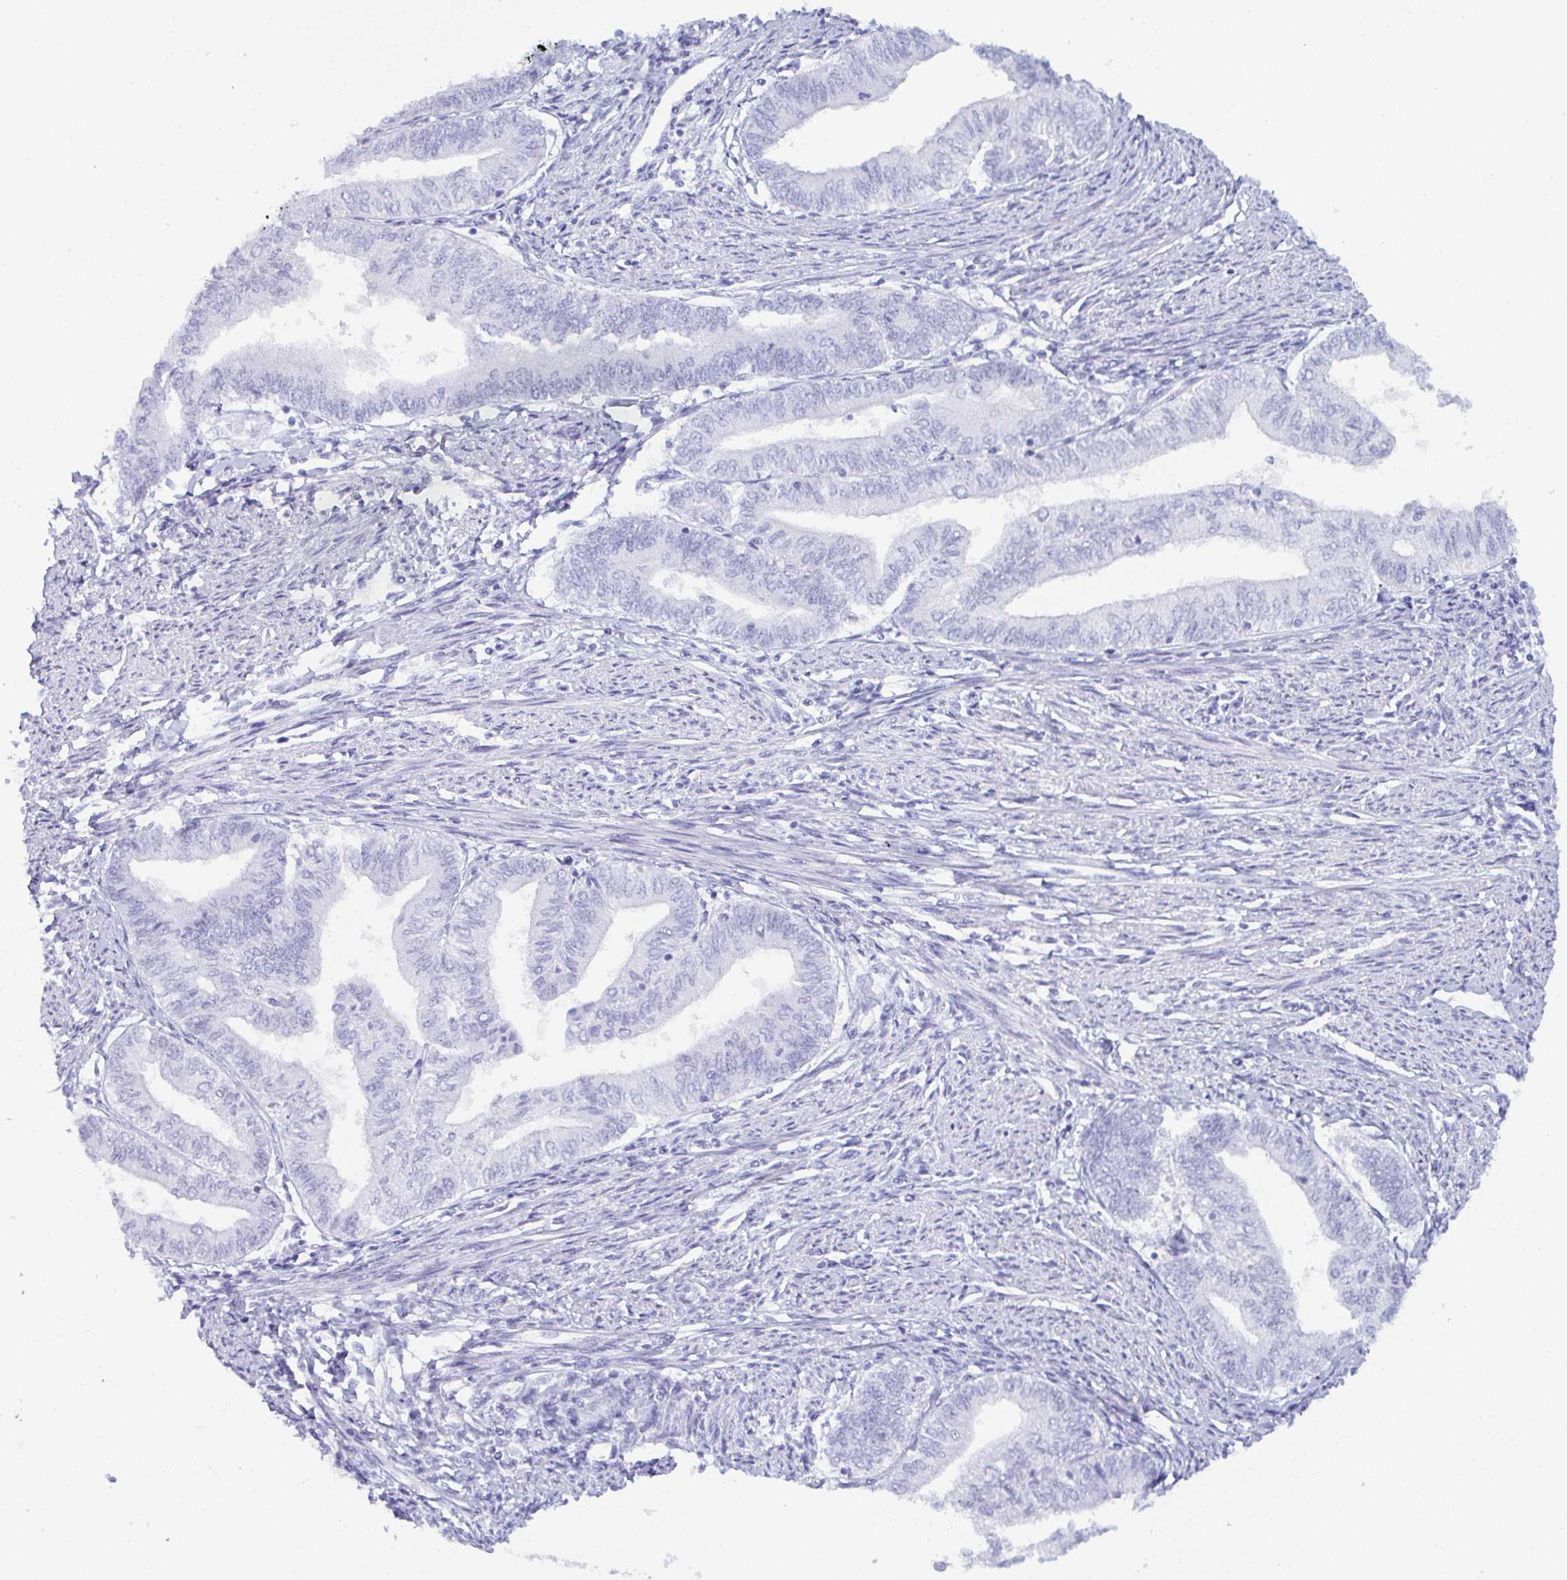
{"staining": {"intensity": "negative", "quantity": "none", "location": "none"}, "tissue": "endometrial cancer", "cell_type": "Tumor cells", "image_type": "cancer", "snomed": [{"axis": "morphology", "description": "Adenocarcinoma, NOS"}, {"axis": "topography", "description": "Endometrium"}], "caption": "The histopathology image demonstrates no staining of tumor cells in endometrial cancer (adenocarcinoma). (Brightfield microscopy of DAB IHC at high magnification).", "gene": "MRGPRG", "patient": {"sex": "female", "age": 66}}